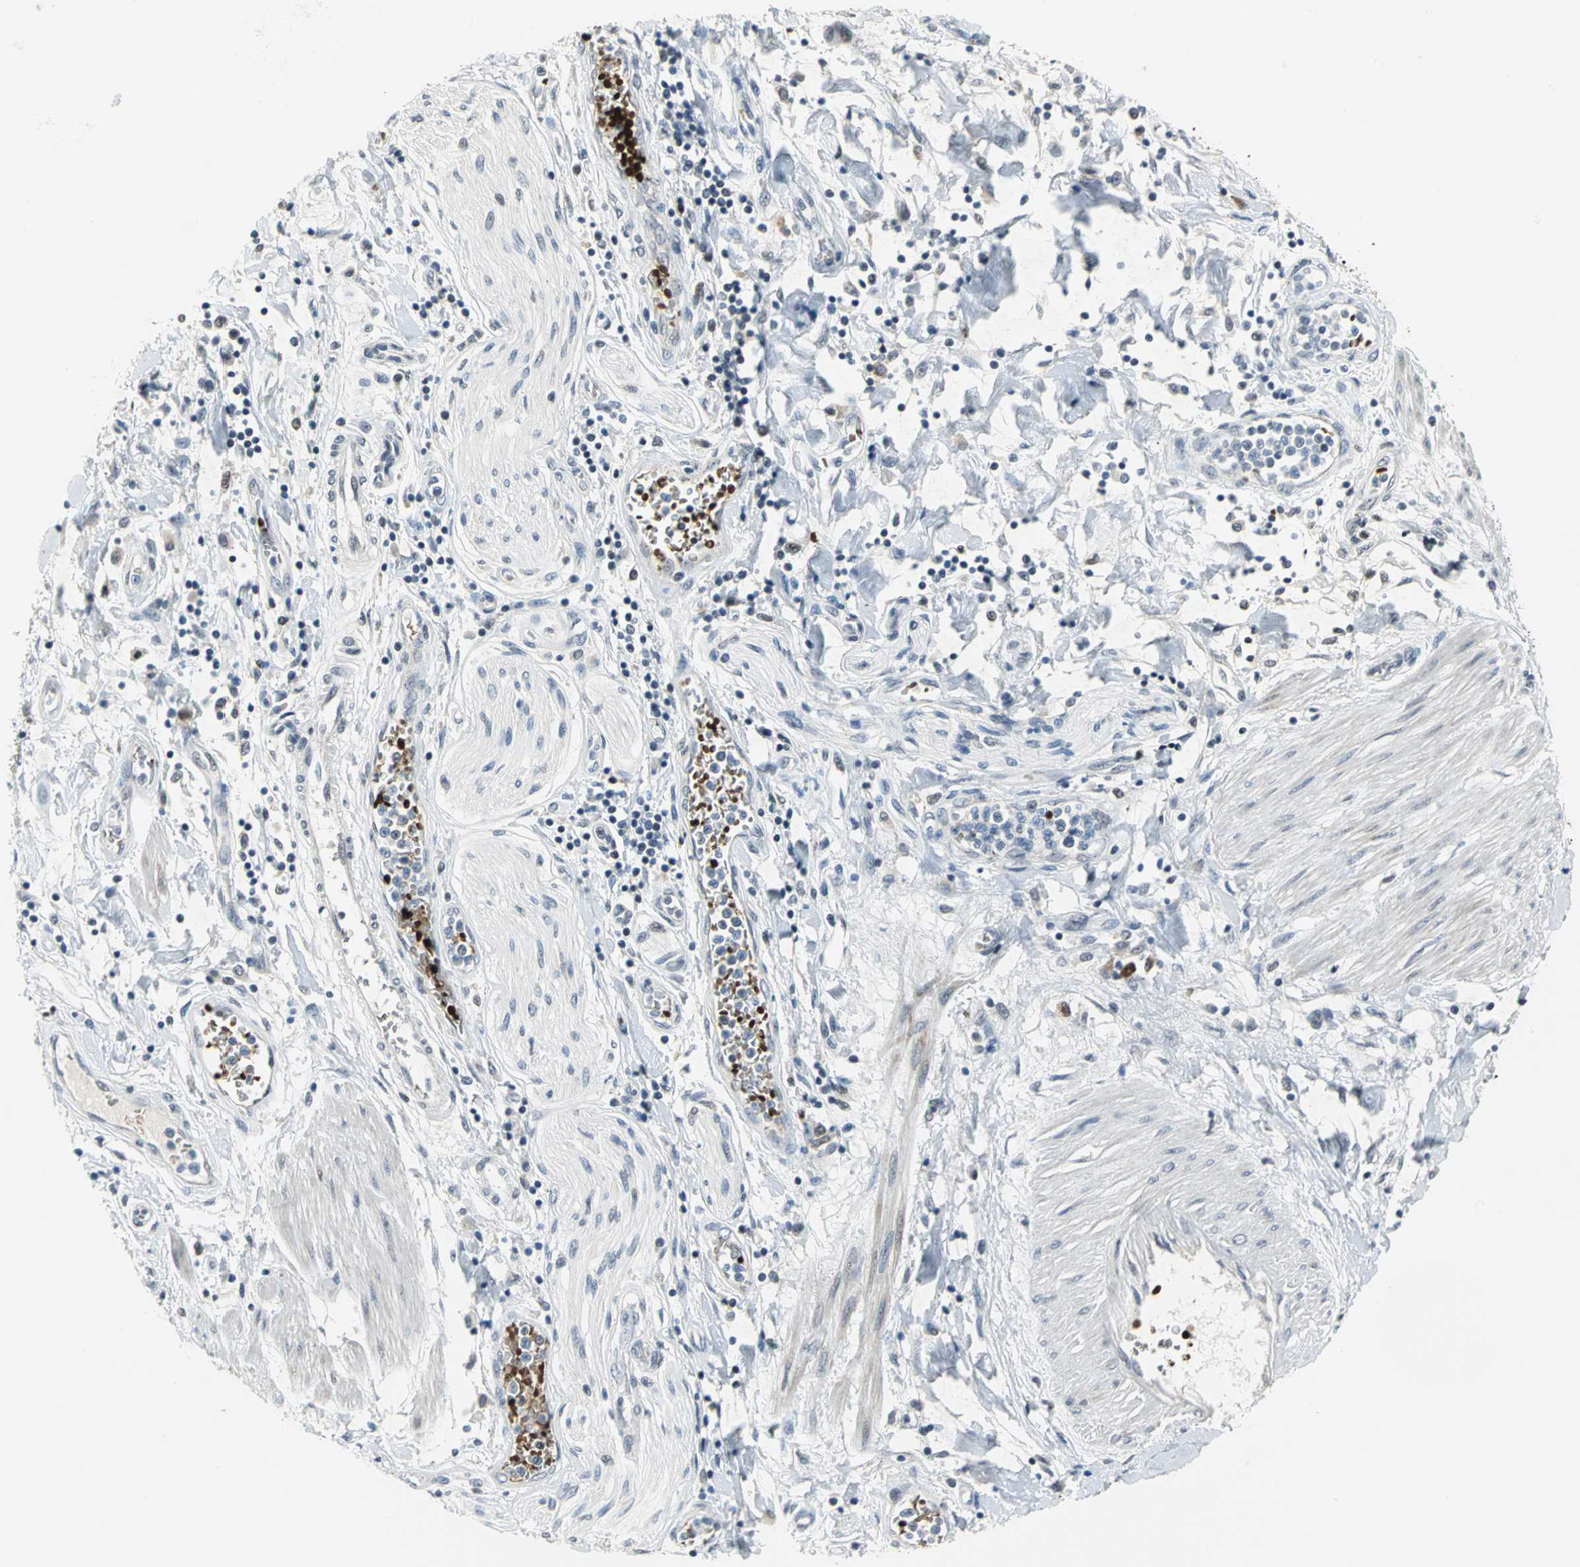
{"staining": {"intensity": "weak", "quantity": "<25%", "location": "nuclear"}, "tissue": "pancreatic cancer", "cell_type": "Tumor cells", "image_type": "cancer", "snomed": [{"axis": "morphology", "description": "Adenocarcinoma, NOS"}, {"axis": "topography", "description": "Pancreas"}], "caption": "The IHC histopathology image has no significant staining in tumor cells of adenocarcinoma (pancreatic) tissue.", "gene": "GLI3", "patient": {"sex": "female", "age": 48}}